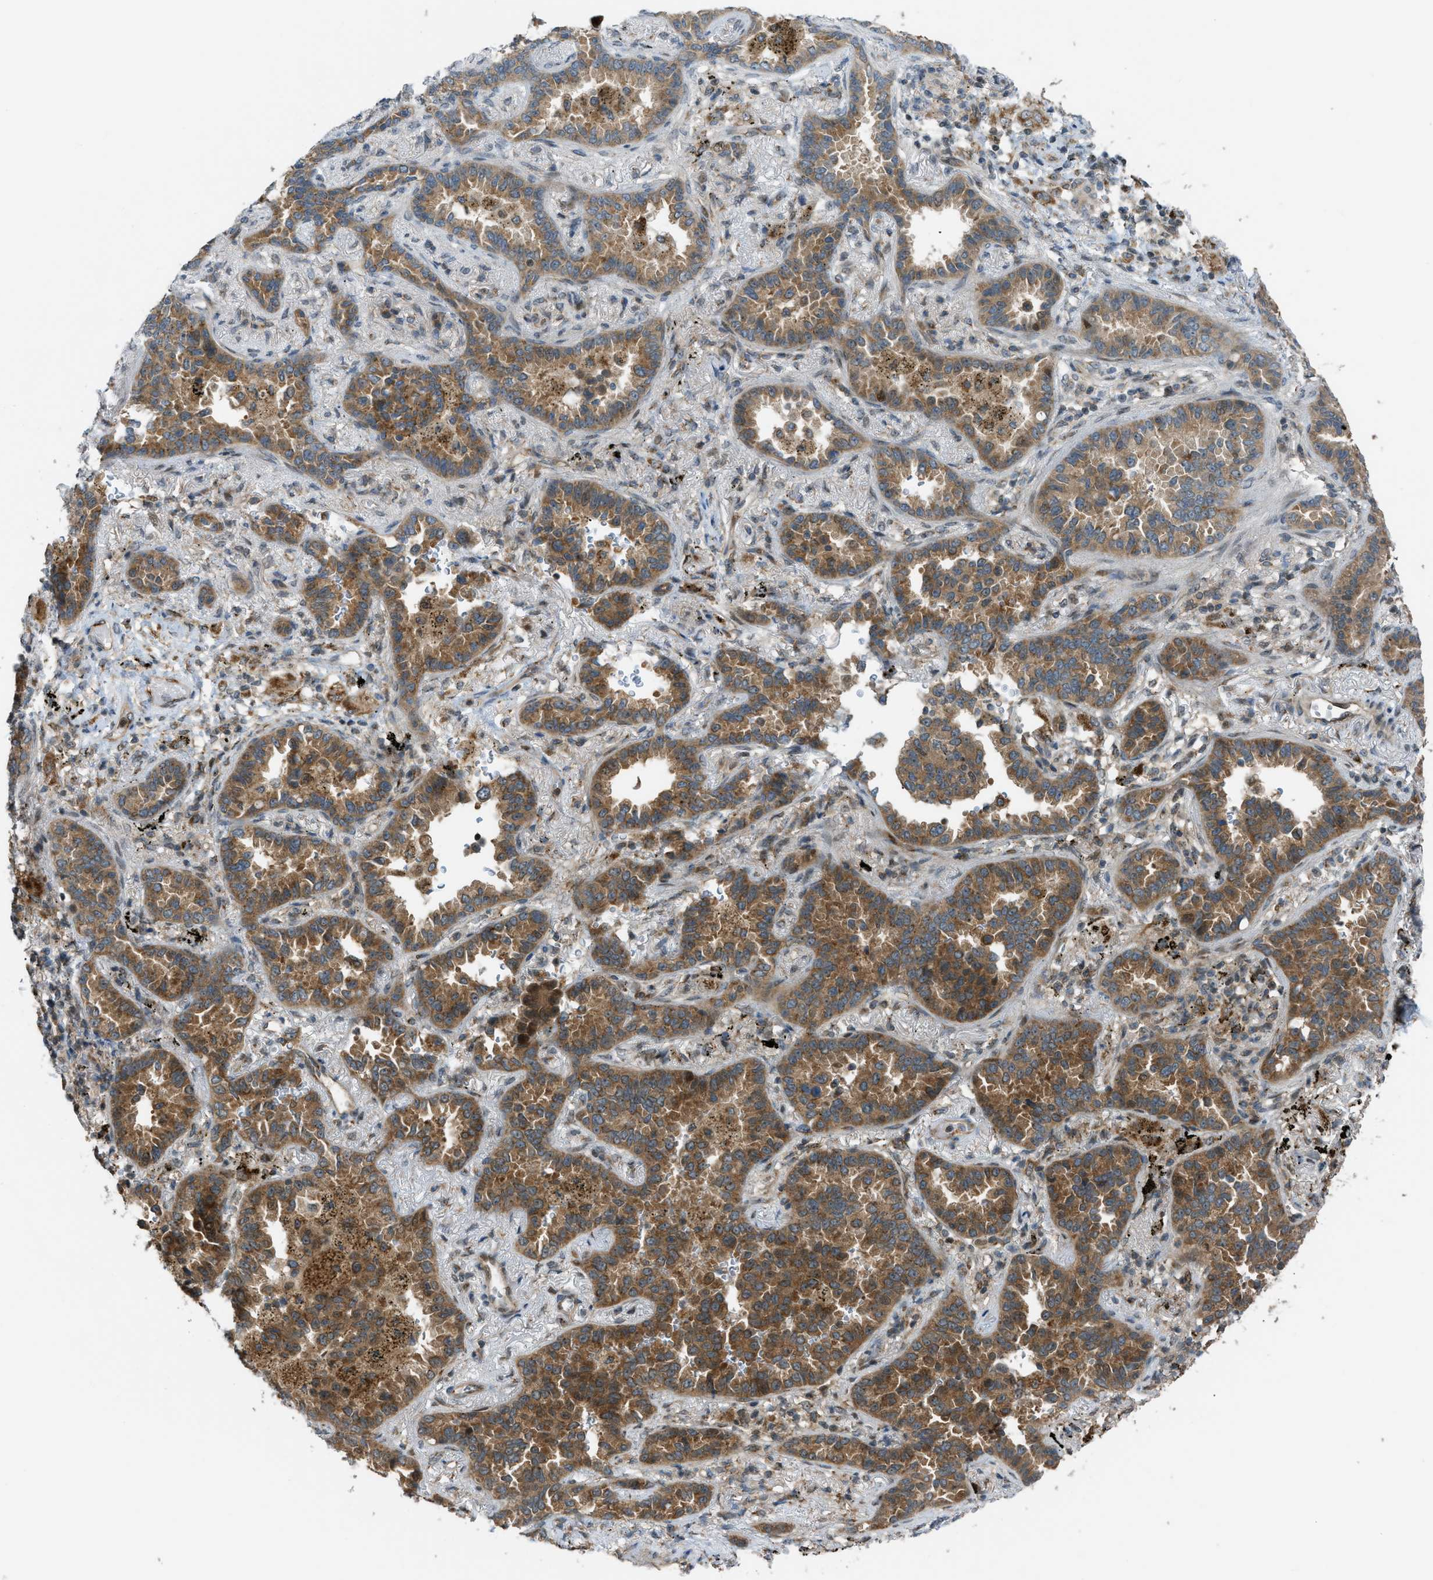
{"staining": {"intensity": "strong", "quantity": ">75%", "location": "cytoplasmic/membranous"}, "tissue": "lung cancer", "cell_type": "Tumor cells", "image_type": "cancer", "snomed": [{"axis": "morphology", "description": "Normal tissue, NOS"}, {"axis": "morphology", "description": "Adenocarcinoma, NOS"}, {"axis": "topography", "description": "Lung"}], "caption": "Lung cancer (adenocarcinoma) was stained to show a protein in brown. There is high levels of strong cytoplasmic/membranous expression in approximately >75% of tumor cells.", "gene": "CCDC186", "patient": {"sex": "male", "age": 59}}